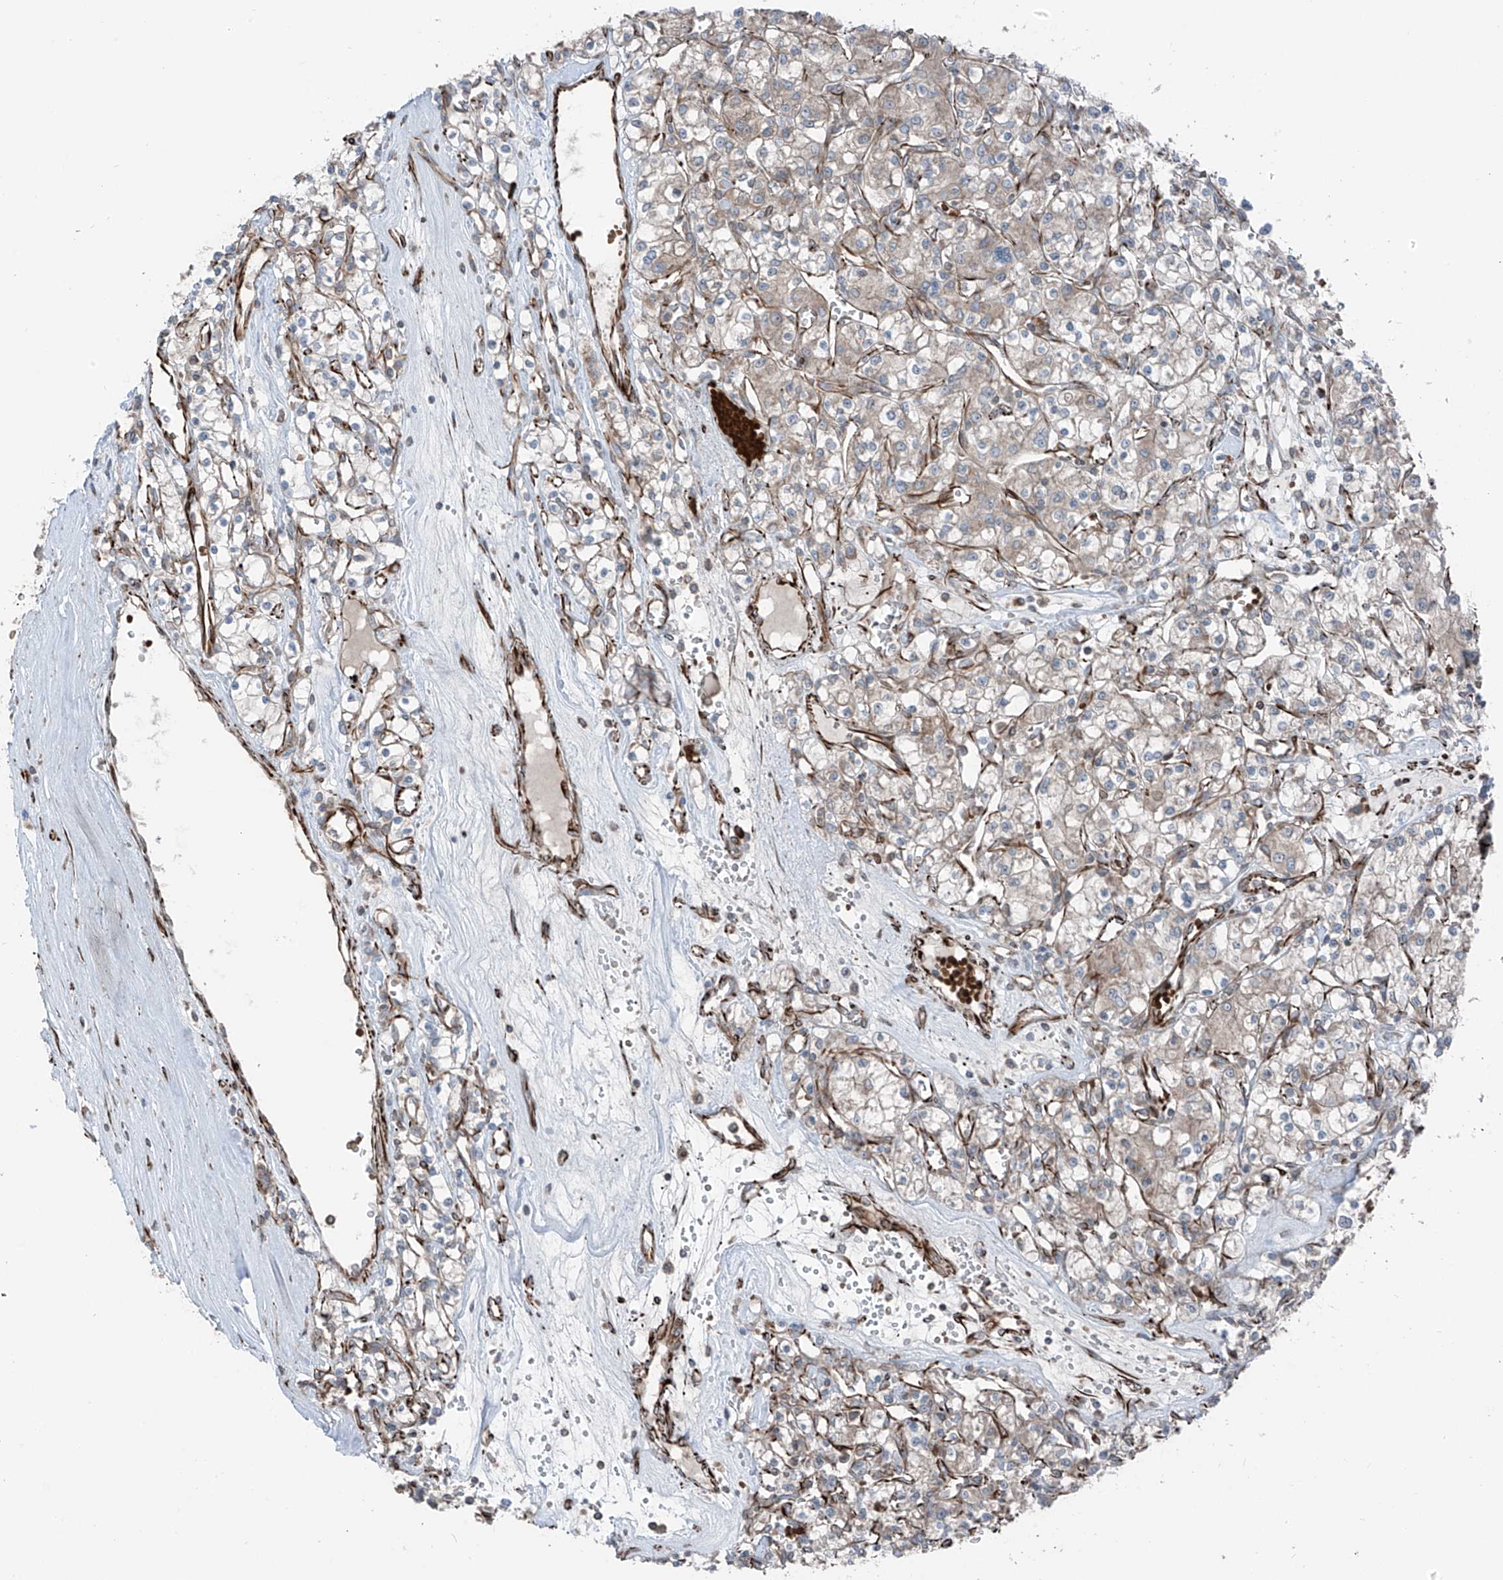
{"staining": {"intensity": "weak", "quantity": "25%-75%", "location": "cytoplasmic/membranous"}, "tissue": "renal cancer", "cell_type": "Tumor cells", "image_type": "cancer", "snomed": [{"axis": "morphology", "description": "Adenocarcinoma, NOS"}, {"axis": "topography", "description": "Kidney"}], "caption": "Immunohistochemical staining of human renal cancer exhibits weak cytoplasmic/membranous protein staining in about 25%-75% of tumor cells.", "gene": "ERLEC1", "patient": {"sex": "female", "age": 59}}